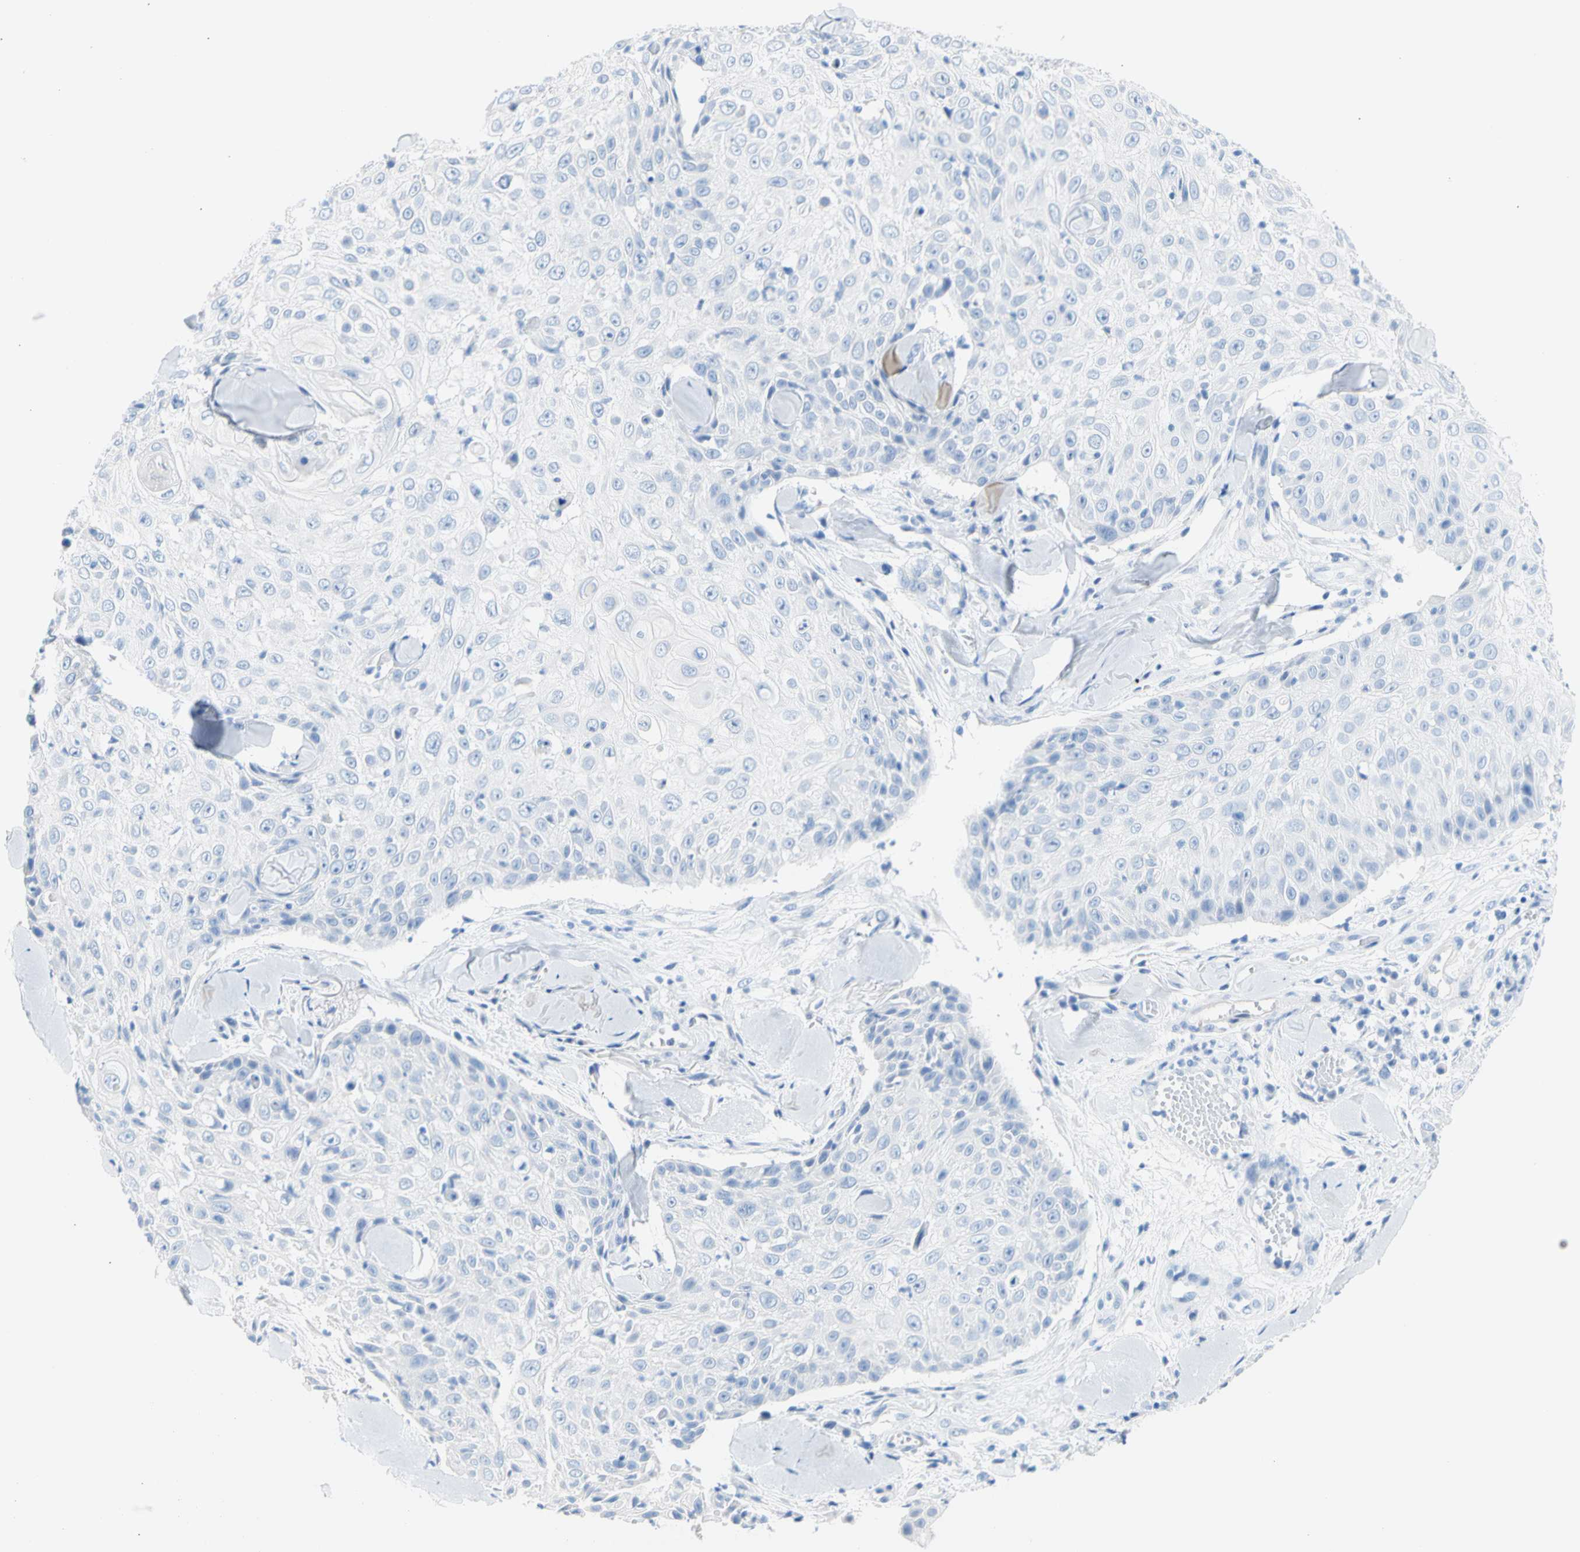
{"staining": {"intensity": "negative", "quantity": "none", "location": "none"}, "tissue": "skin cancer", "cell_type": "Tumor cells", "image_type": "cancer", "snomed": [{"axis": "morphology", "description": "Squamous cell carcinoma, NOS"}, {"axis": "topography", "description": "Skin"}], "caption": "This is a histopathology image of IHC staining of skin cancer (squamous cell carcinoma), which shows no staining in tumor cells. Brightfield microscopy of IHC stained with DAB (brown) and hematoxylin (blue), captured at high magnification.", "gene": "CEL", "patient": {"sex": "male", "age": 86}}